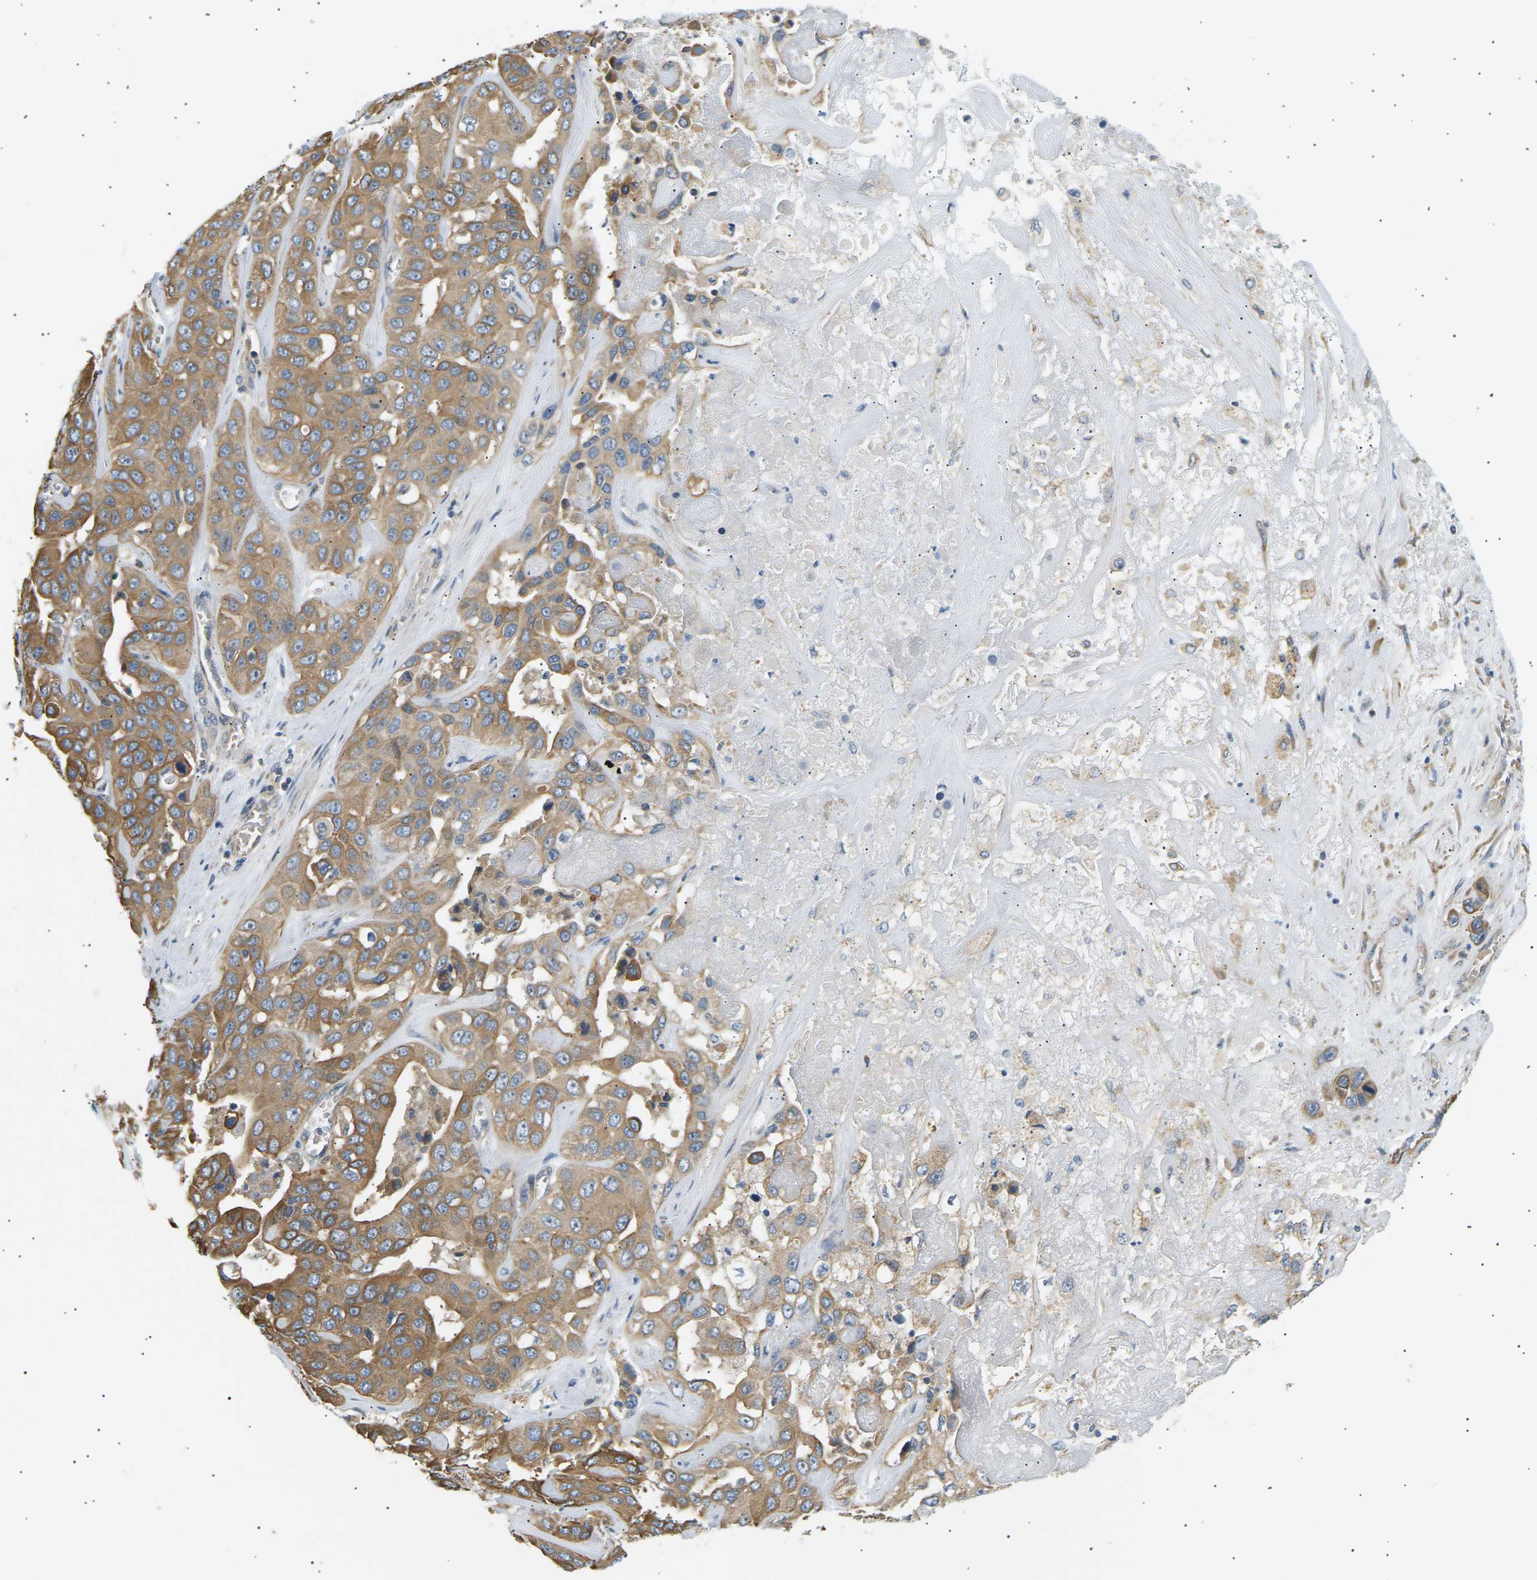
{"staining": {"intensity": "moderate", "quantity": ">75%", "location": "cytoplasmic/membranous"}, "tissue": "liver cancer", "cell_type": "Tumor cells", "image_type": "cancer", "snomed": [{"axis": "morphology", "description": "Cholangiocarcinoma"}, {"axis": "topography", "description": "Liver"}], "caption": "Immunohistochemical staining of human liver cholangiocarcinoma shows medium levels of moderate cytoplasmic/membranous protein expression in approximately >75% of tumor cells.", "gene": "TBC1D8", "patient": {"sex": "female", "age": 52}}